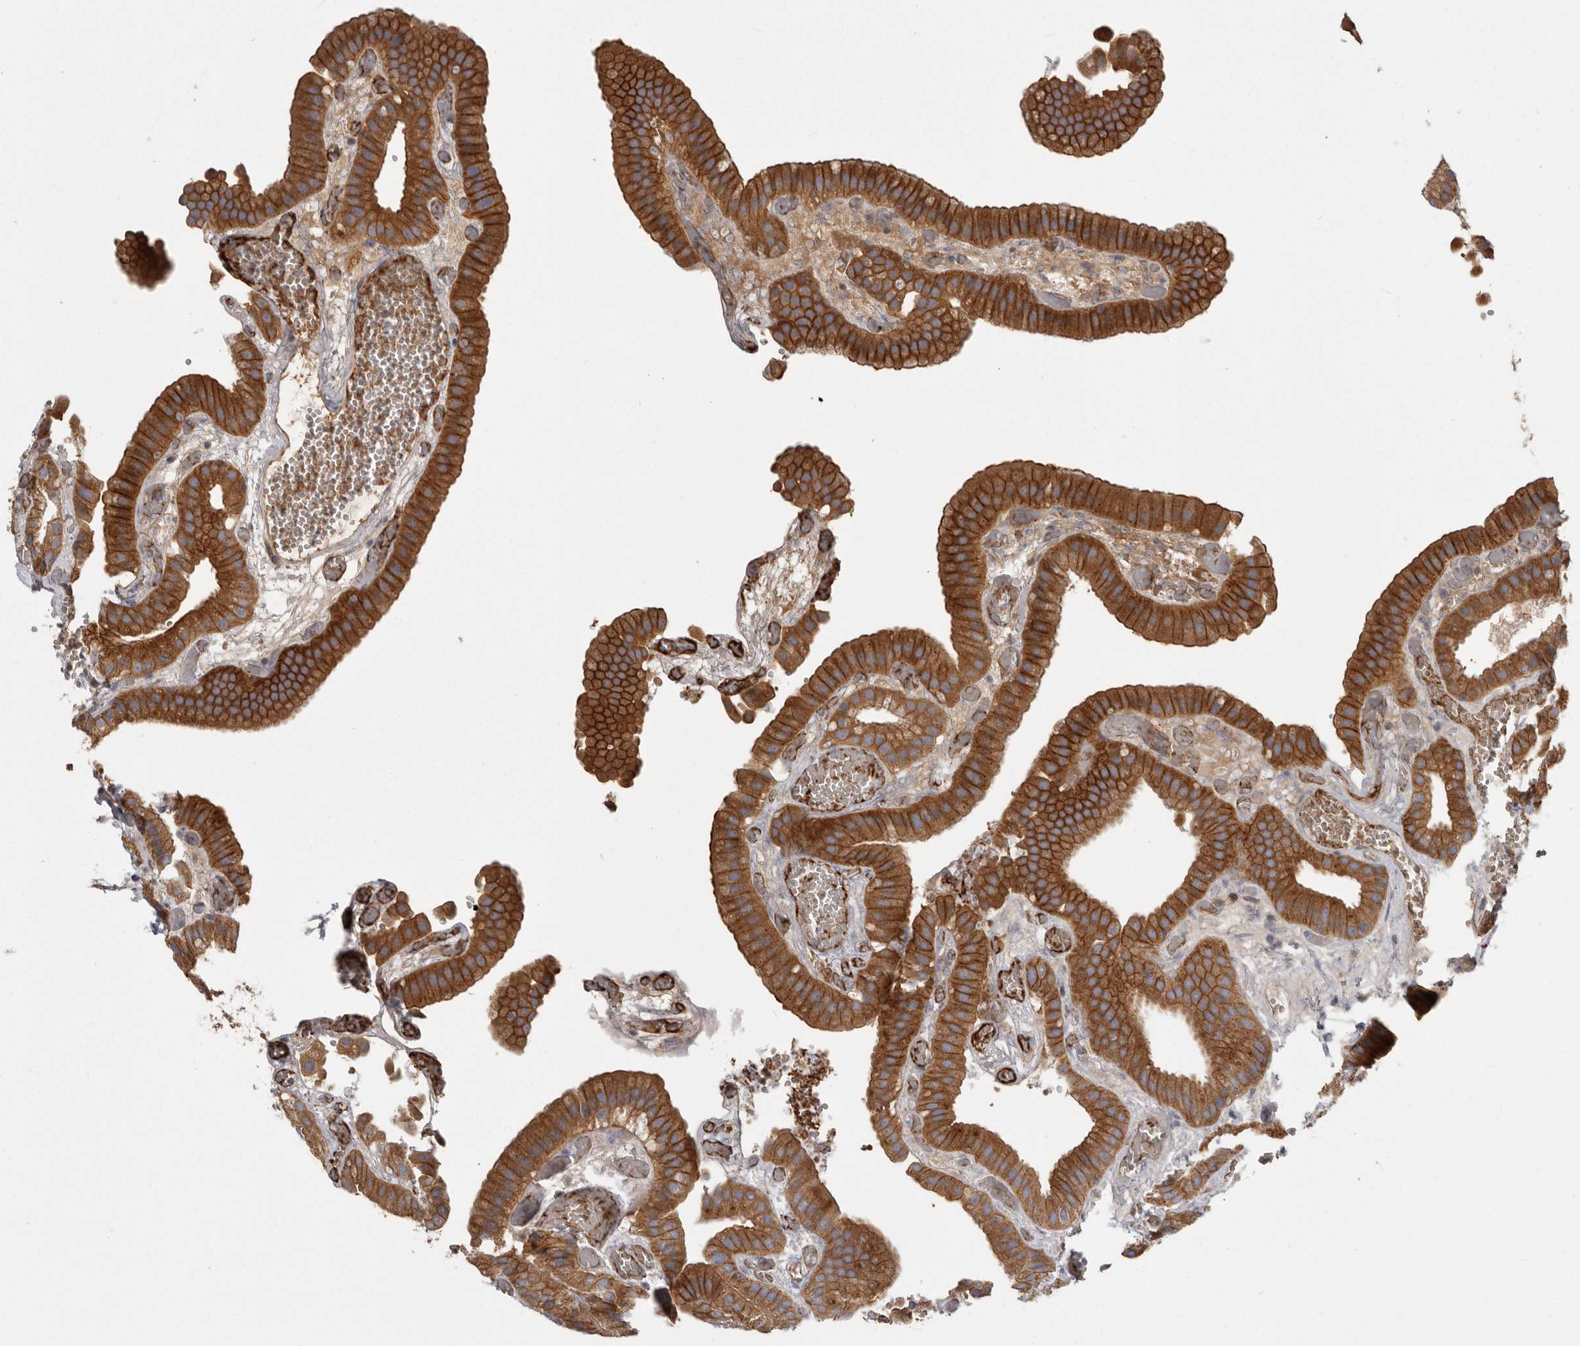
{"staining": {"intensity": "strong", "quantity": ">75%", "location": "cytoplasmic/membranous"}, "tissue": "gallbladder", "cell_type": "Glandular cells", "image_type": "normal", "snomed": [{"axis": "morphology", "description": "Normal tissue, NOS"}, {"axis": "topography", "description": "Gallbladder"}], "caption": "Immunohistochemistry micrograph of unremarkable human gallbladder stained for a protein (brown), which demonstrates high levels of strong cytoplasmic/membranous expression in approximately >75% of glandular cells.", "gene": "ENAH", "patient": {"sex": "female", "age": 64}}